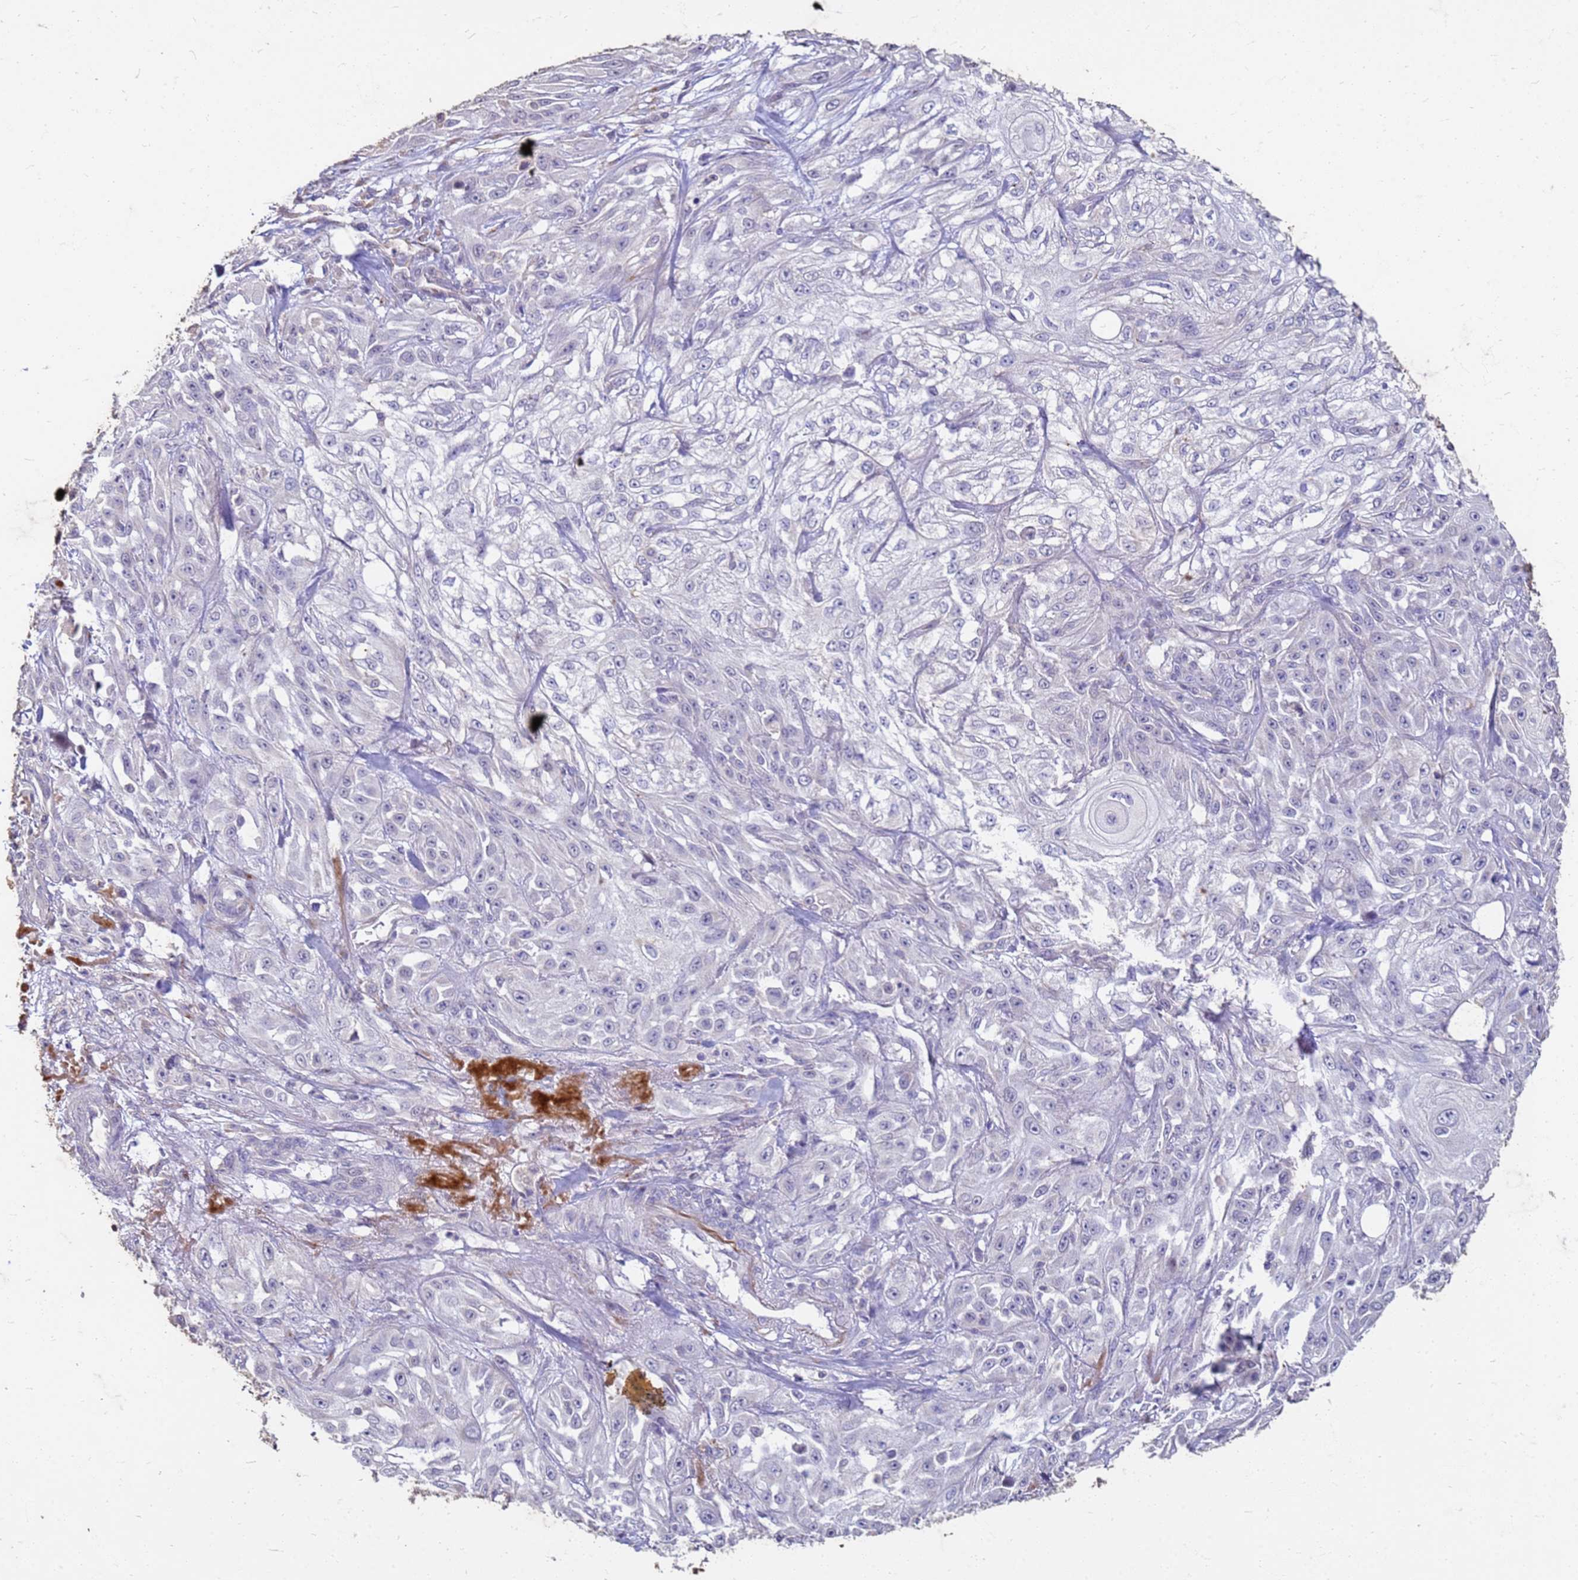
{"staining": {"intensity": "negative", "quantity": "none", "location": "none"}, "tissue": "skin cancer", "cell_type": "Tumor cells", "image_type": "cancer", "snomed": [{"axis": "morphology", "description": "Squamous cell carcinoma, NOS"}, {"axis": "morphology", "description": "Squamous cell carcinoma, metastatic, NOS"}, {"axis": "topography", "description": "Skin"}, {"axis": "topography", "description": "Lymph node"}], "caption": "Tumor cells show no significant protein staining in squamous cell carcinoma (skin). Nuclei are stained in blue.", "gene": "SLC25A15", "patient": {"sex": "male", "age": 75}}